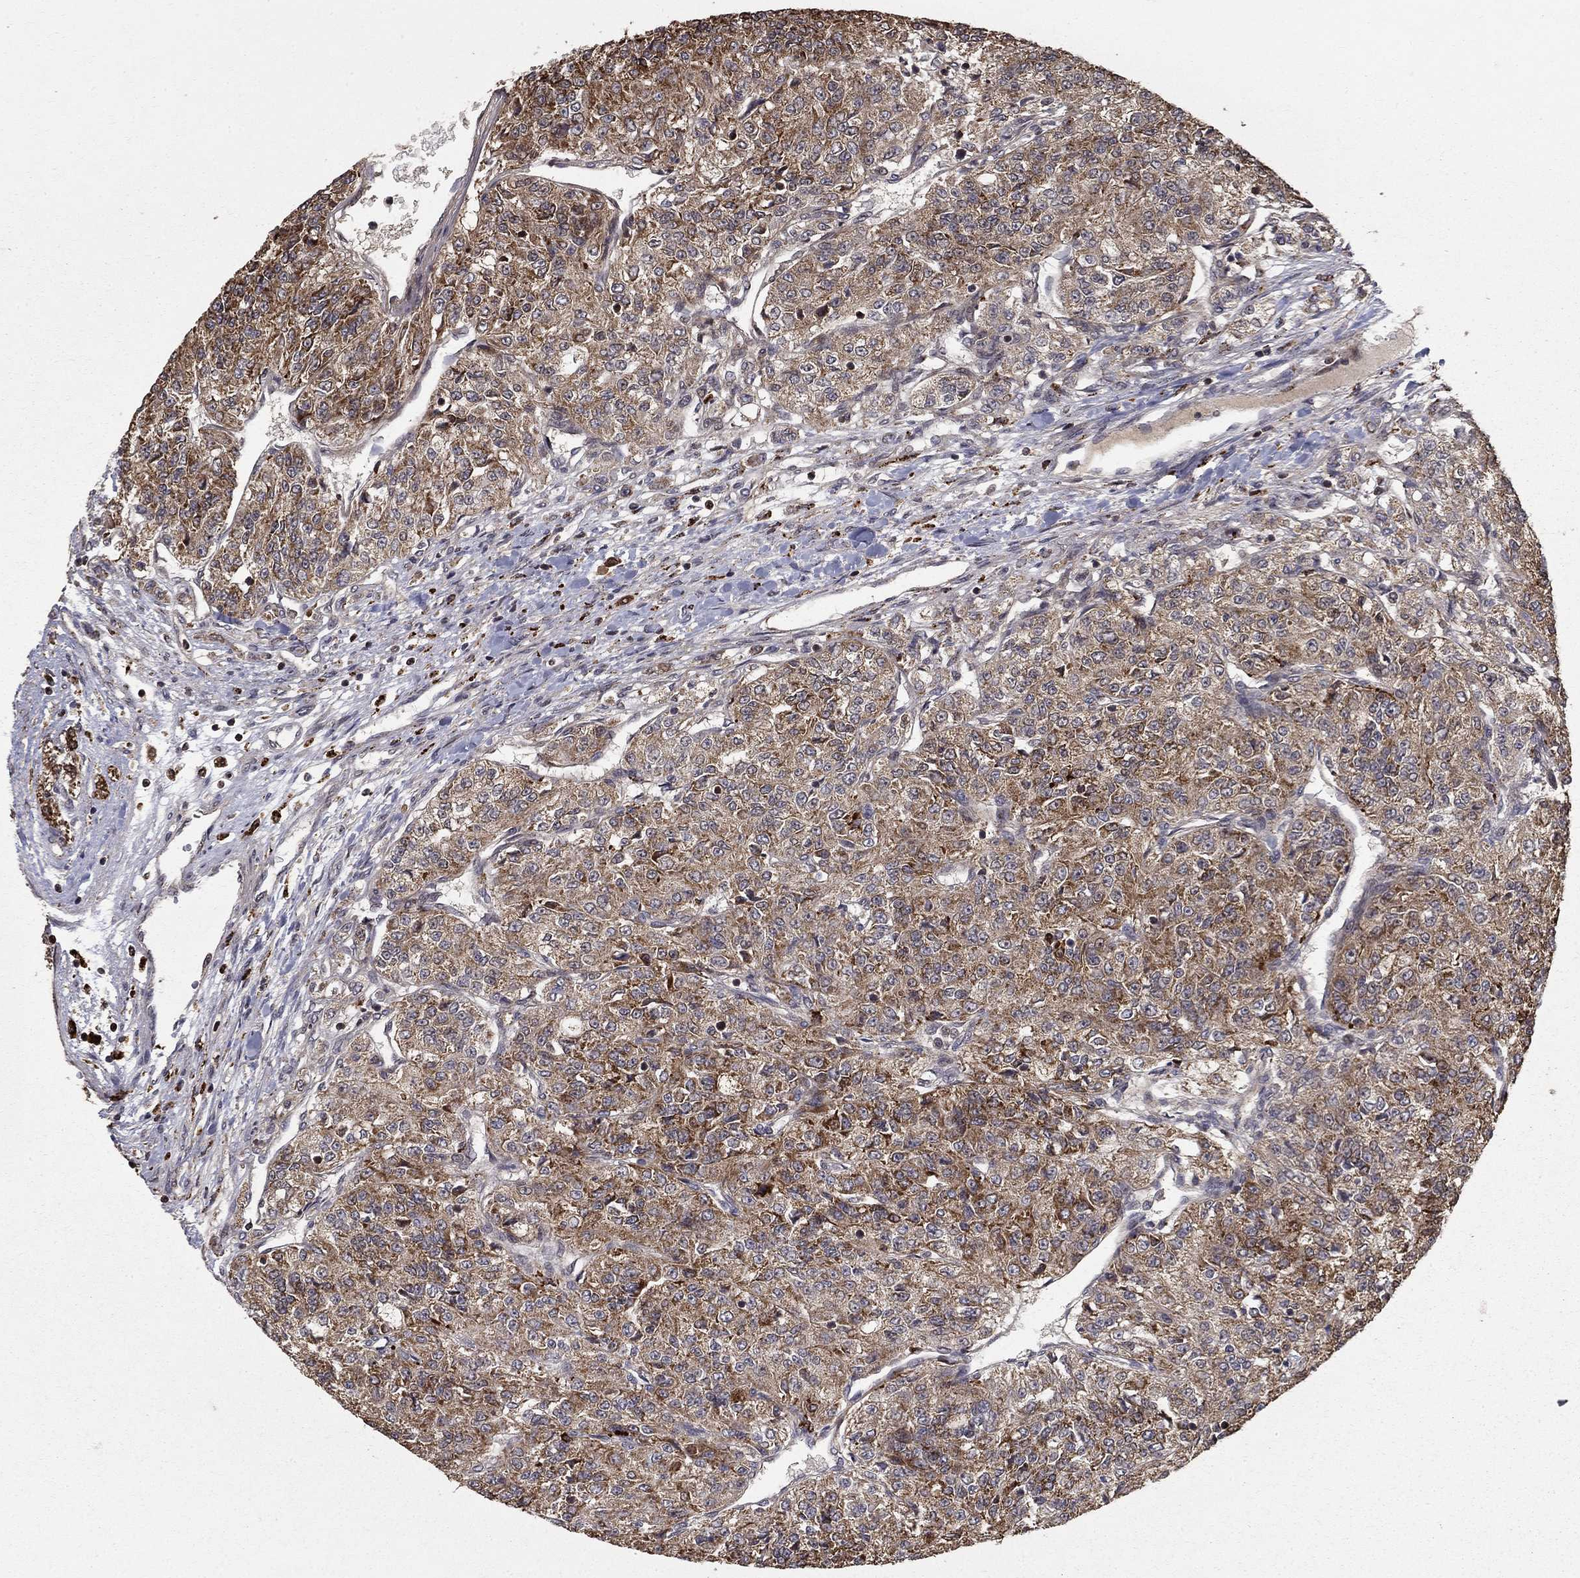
{"staining": {"intensity": "moderate", "quantity": ">75%", "location": "cytoplasmic/membranous"}, "tissue": "renal cancer", "cell_type": "Tumor cells", "image_type": "cancer", "snomed": [{"axis": "morphology", "description": "Adenocarcinoma, NOS"}, {"axis": "topography", "description": "Kidney"}], "caption": "Immunohistochemistry (IHC) photomicrograph of neoplastic tissue: renal cancer stained using immunohistochemistry reveals medium levels of moderate protein expression localized specifically in the cytoplasmic/membranous of tumor cells, appearing as a cytoplasmic/membranous brown color.", "gene": "ACOT13", "patient": {"sex": "female", "age": 63}}